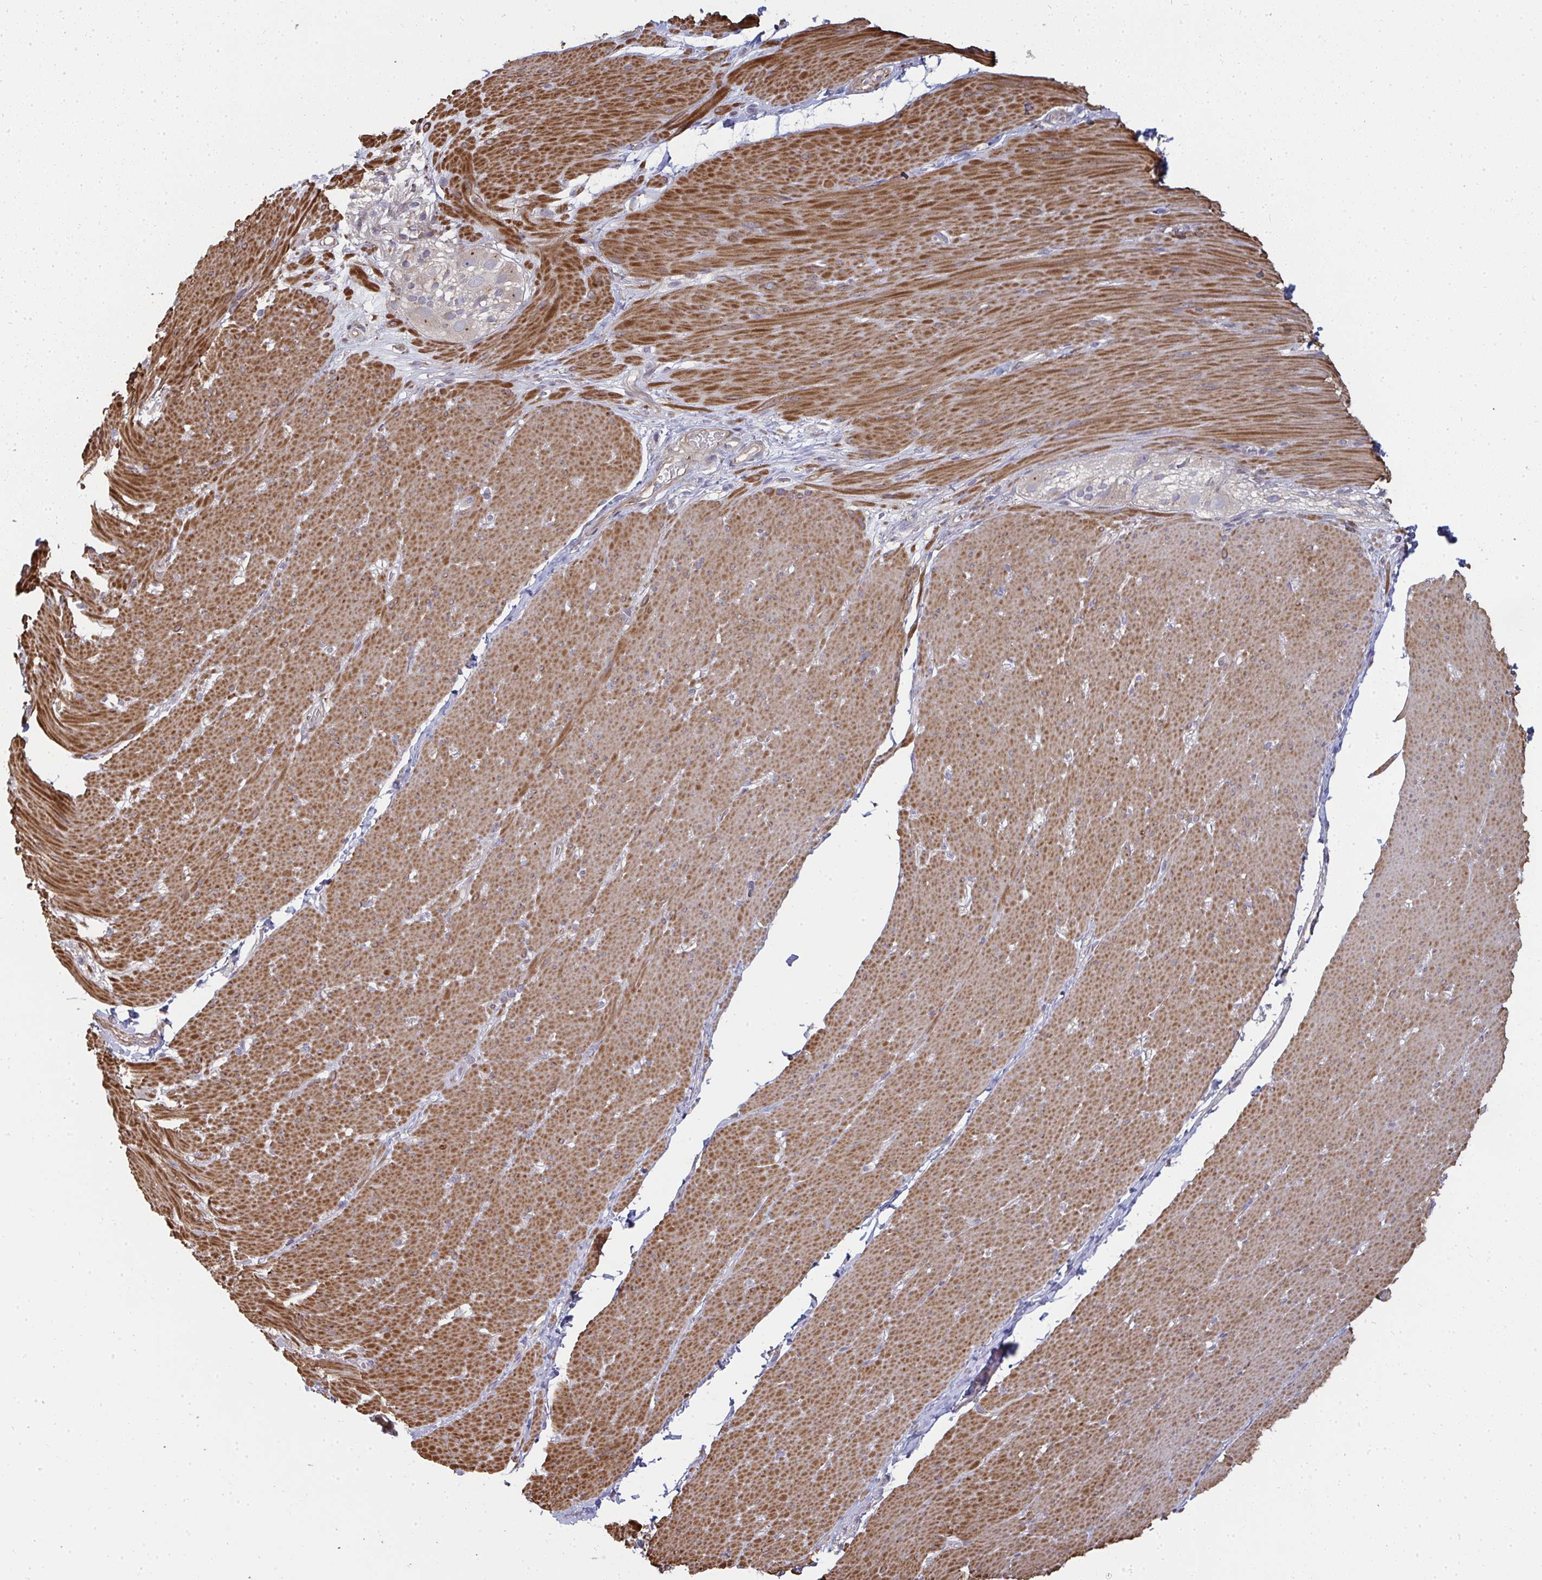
{"staining": {"intensity": "moderate", "quantity": ">75%", "location": "cytoplasmic/membranous"}, "tissue": "smooth muscle", "cell_type": "Smooth muscle cells", "image_type": "normal", "snomed": [{"axis": "morphology", "description": "Normal tissue, NOS"}, {"axis": "topography", "description": "Smooth muscle"}, {"axis": "topography", "description": "Rectum"}], "caption": "This histopathology image displays immunohistochemistry (IHC) staining of normal human smooth muscle, with medium moderate cytoplasmic/membranous expression in about >75% of smooth muscle cells.", "gene": "ZFYVE28", "patient": {"sex": "male", "age": 53}}